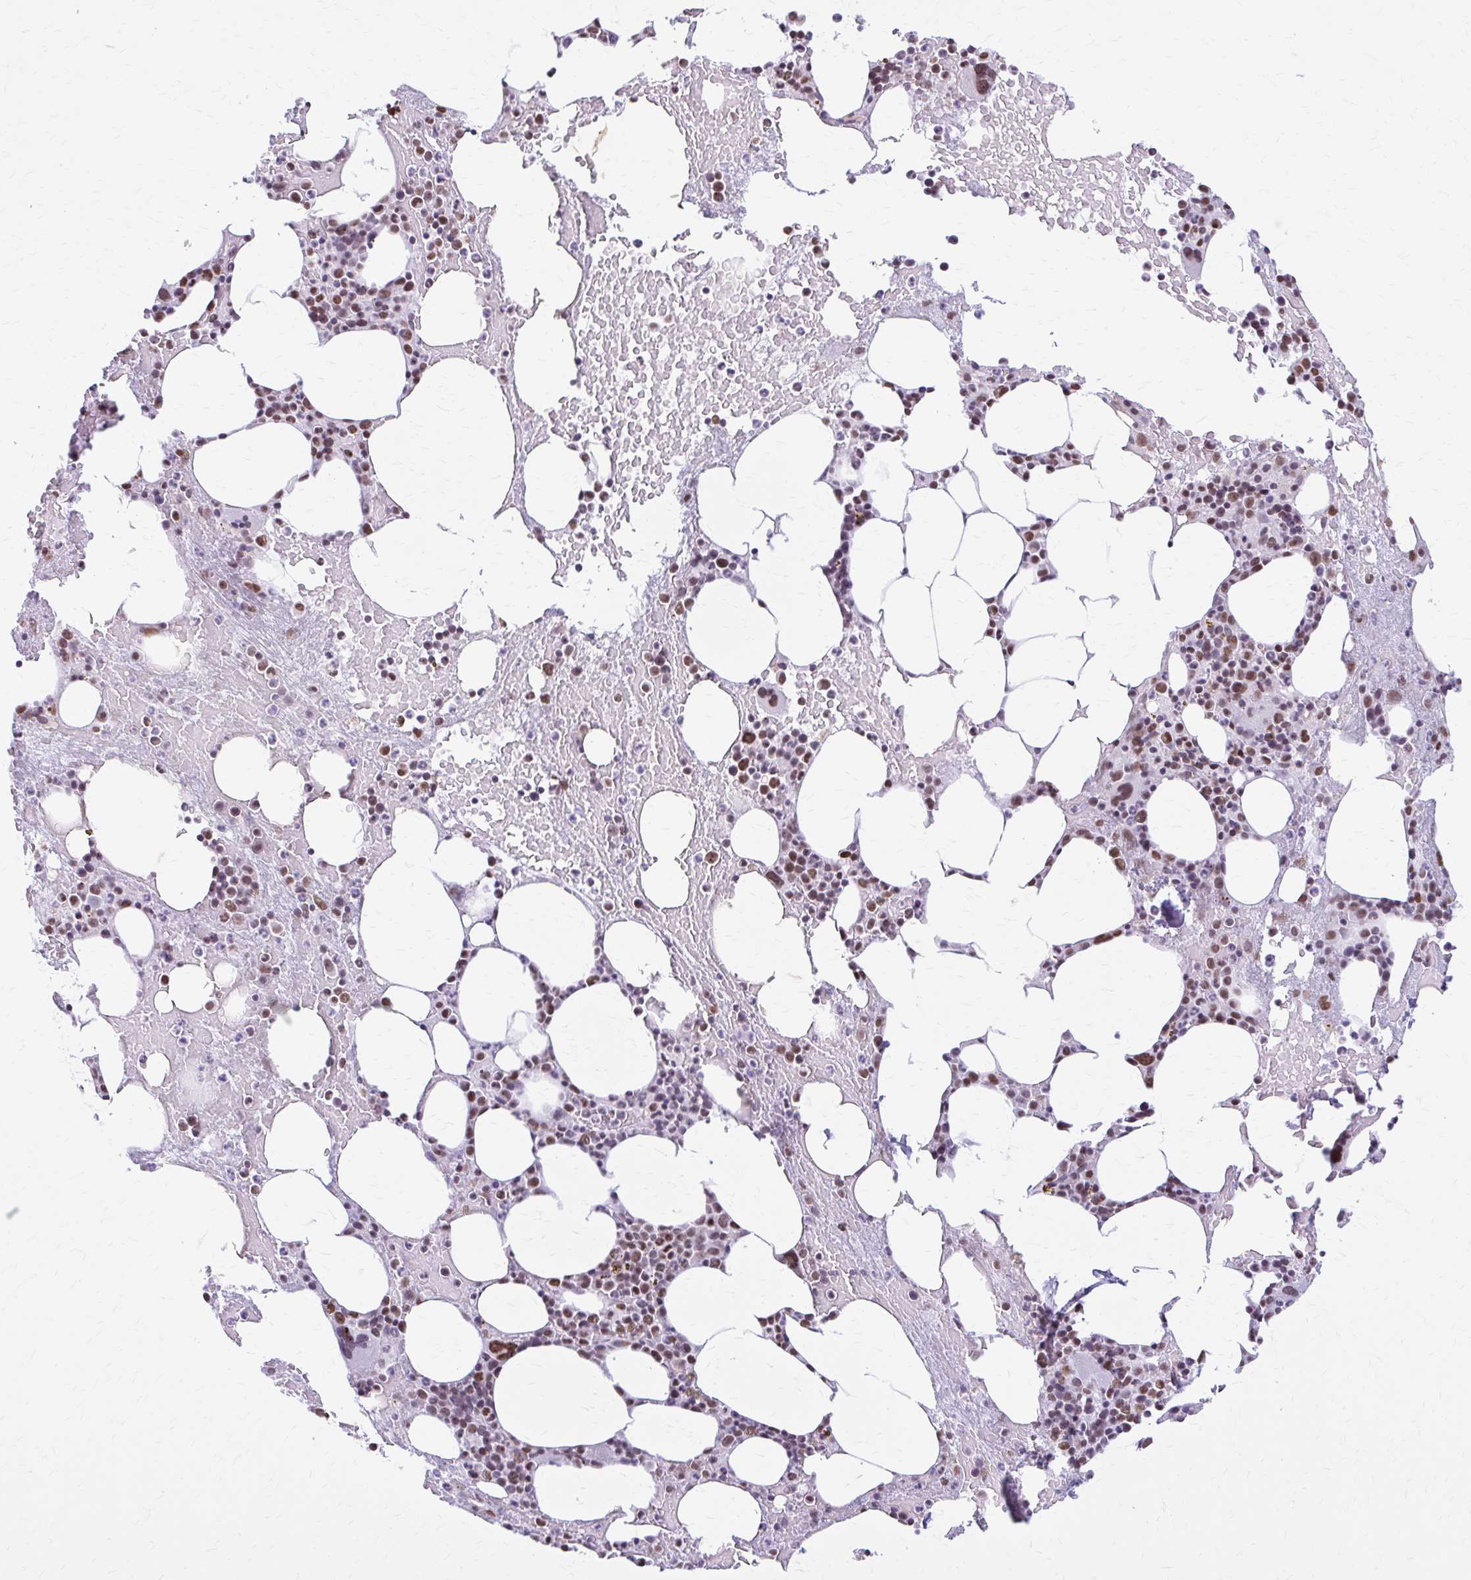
{"staining": {"intensity": "moderate", "quantity": ">75%", "location": "nuclear"}, "tissue": "bone marrow", "cell_type": "Hematopoietic cells", "image_type": "normal", "snomed": [{"axis": "morphology", "description": "Normal tissue, NOS"}, {"axis": "topography", "description": "Bone marrow"}], "caption": "Immunohistochemical staining of benign human bone marrow displays medium levels of moderate nuclear expression in about >75% of hematopoietic cells.", "gene": "PABIR1", "patient": {"sex": "female", "age": 62}}